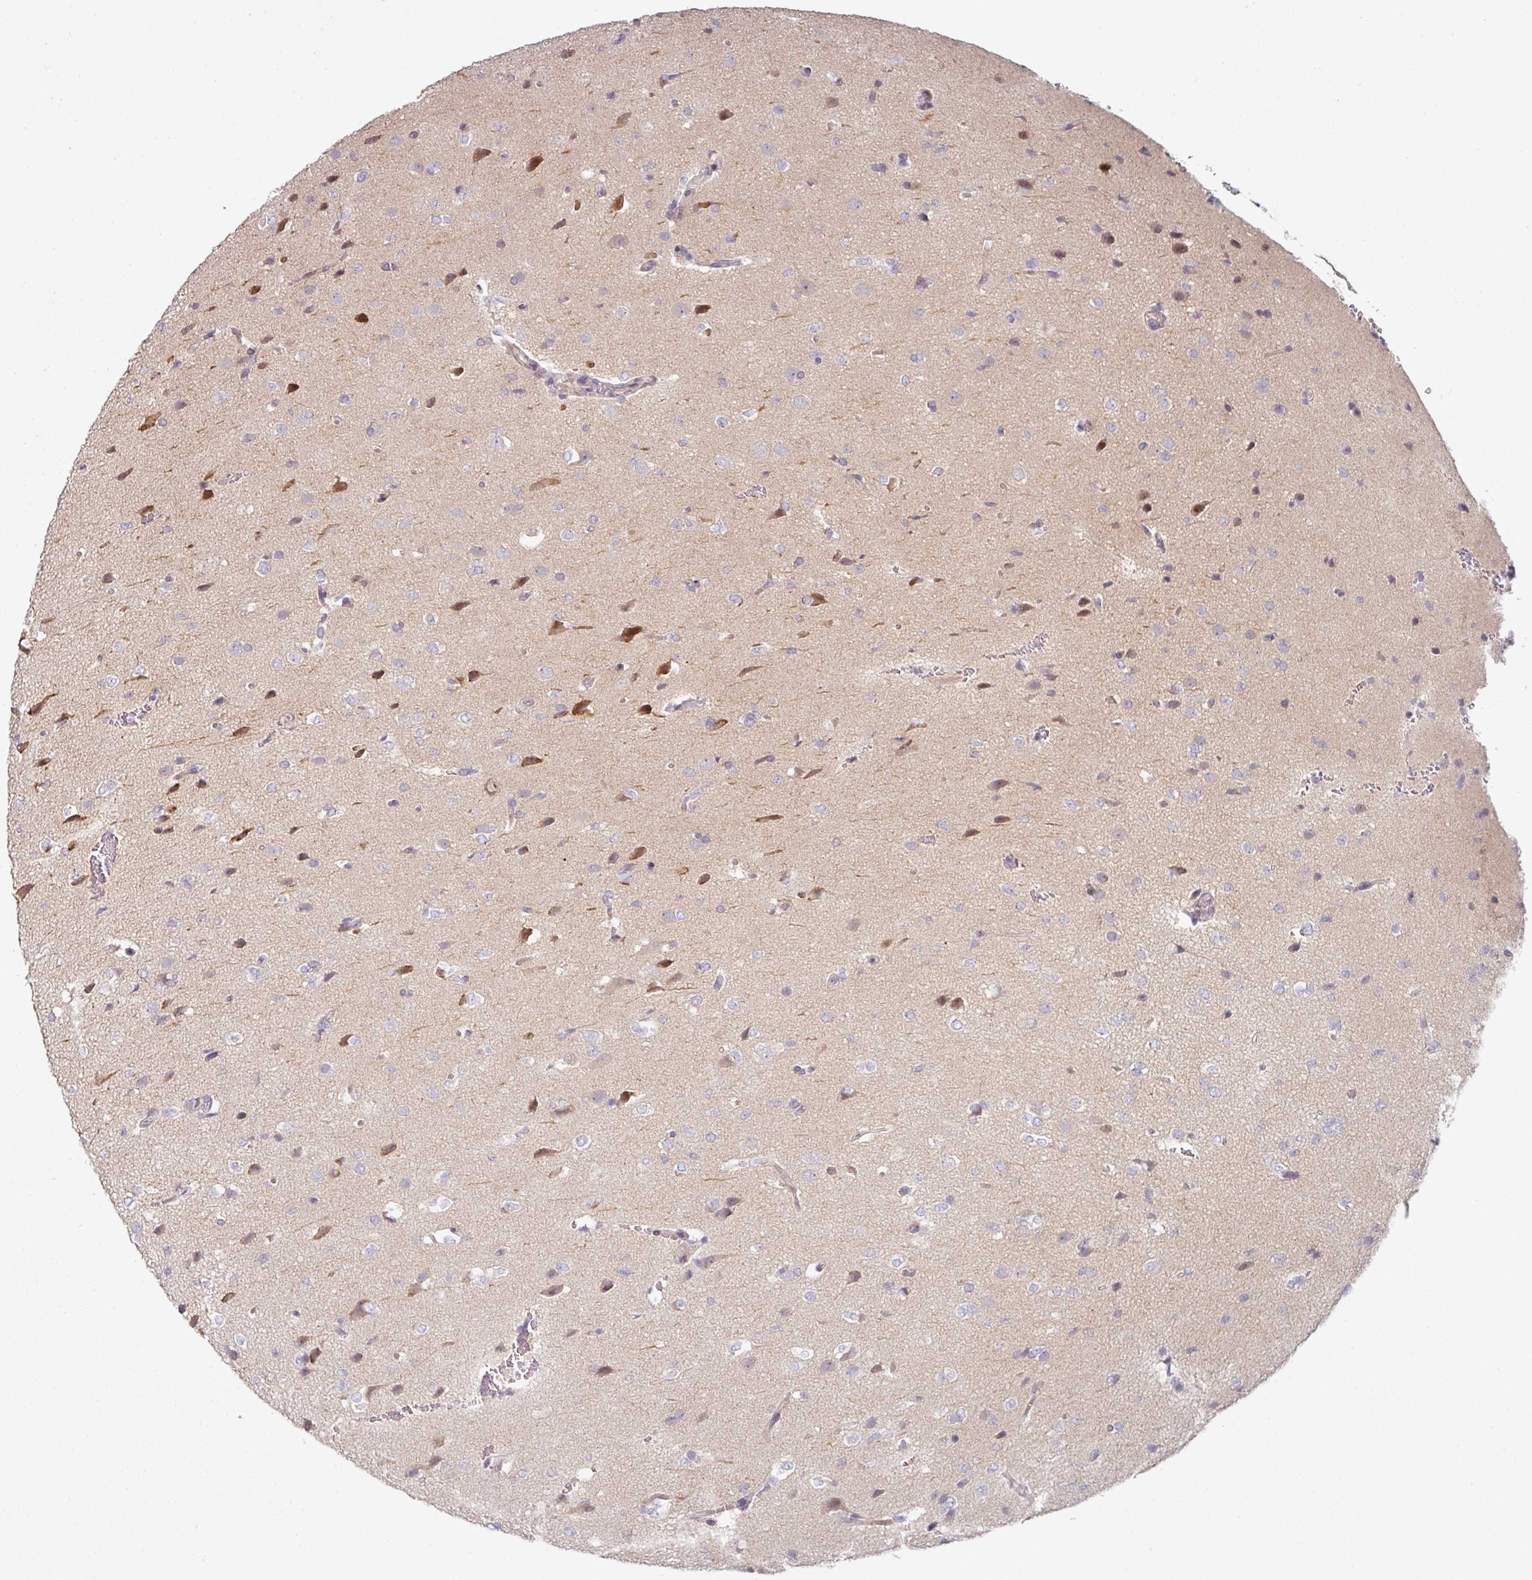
{"staining": {"intensity": "negative", "quantity": "none", "location": "none"}, "tissue": "glioma", "cell_type": "Tumor cells", "image_type": "cancer", "snomed": [{"axis": "morphology", "description": "Glioma, malignant, Low grade"}, {"axis": "topography", "description": "Brain"}], "caption": "IHC of human malignant glioma (low-grade) reveals no positivity in tumor cells.", "gene": "WSB2", "patient": {"sex": "female", "age": 33}}